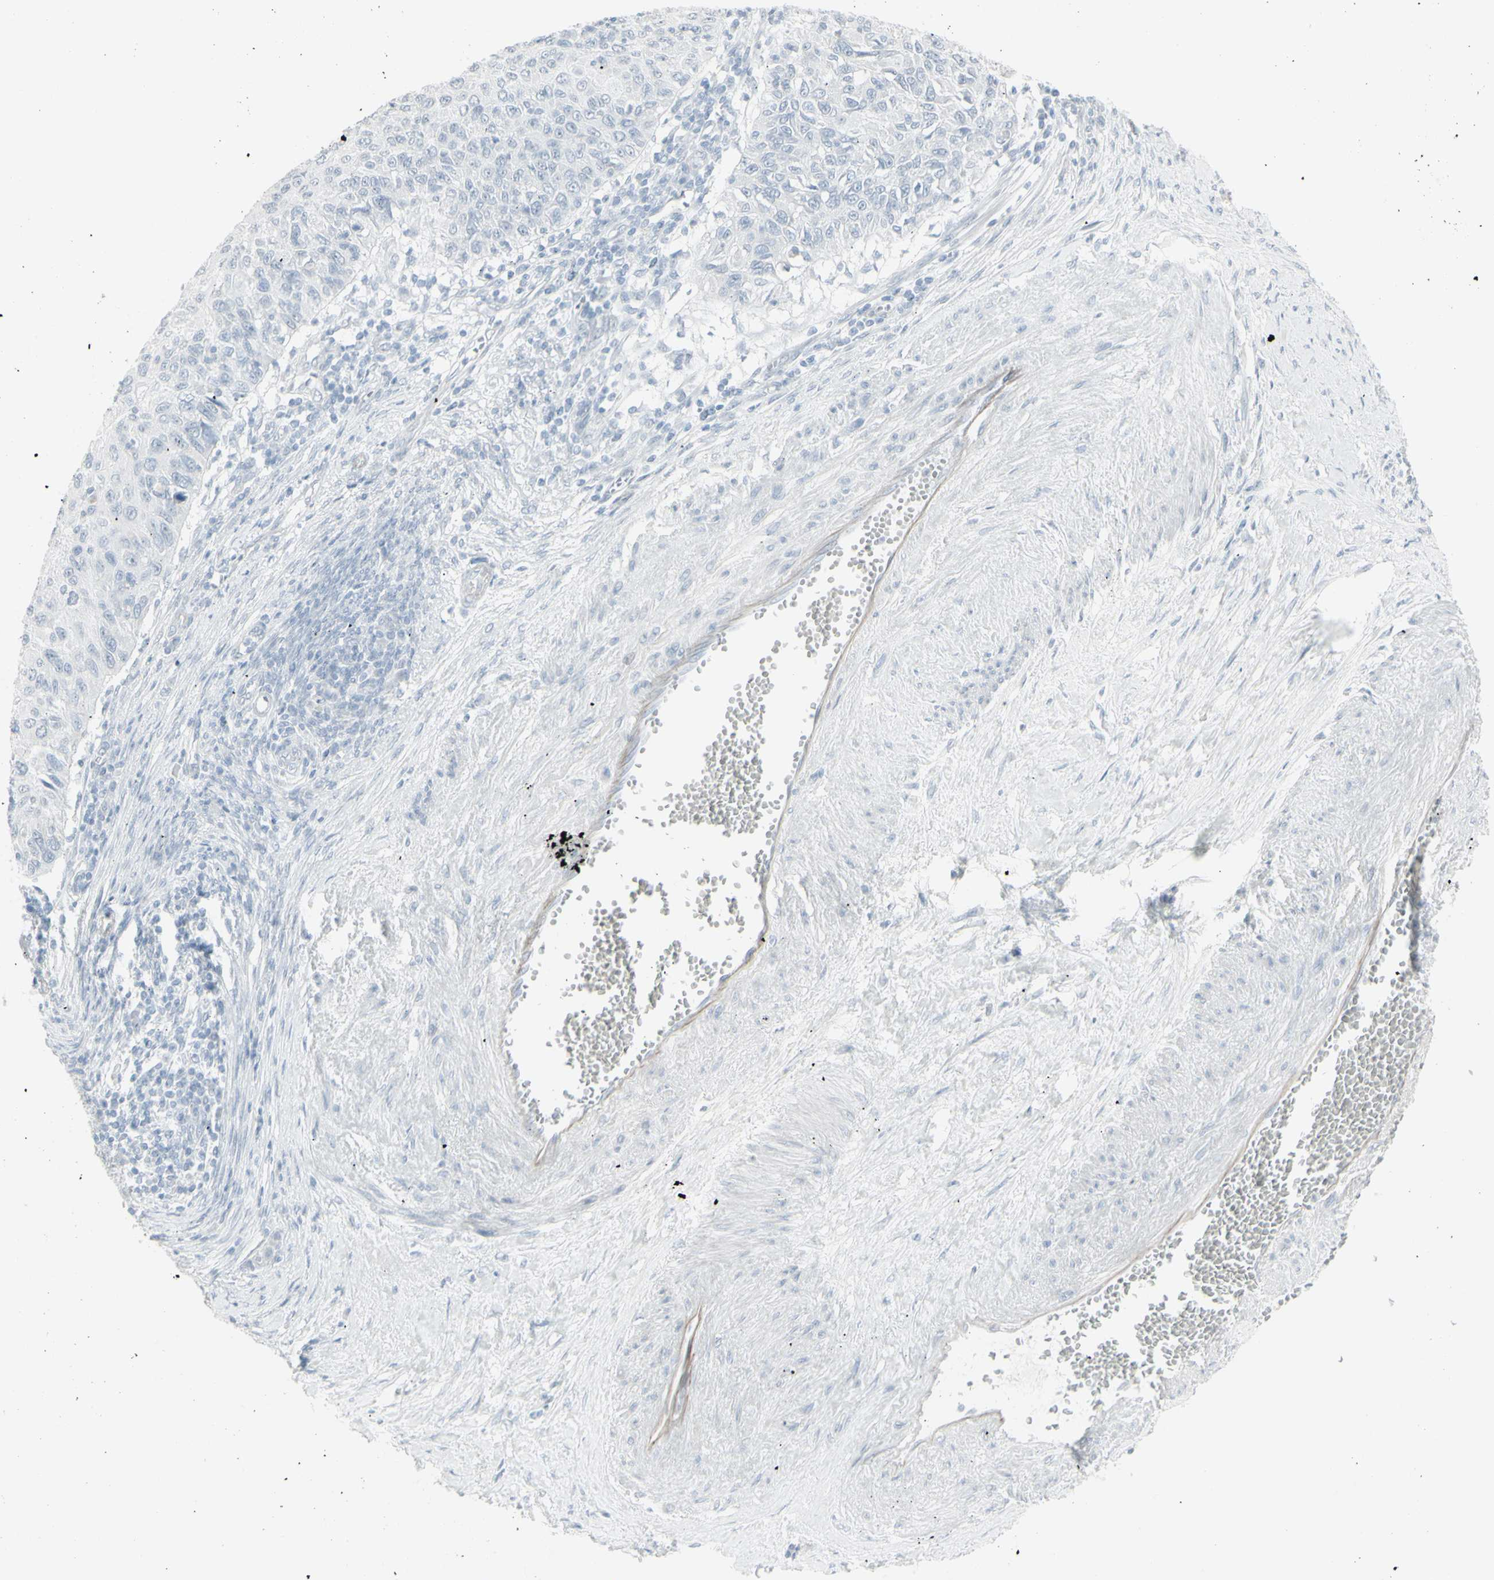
{"staining": {"intensity": "negative", "quantity": "none", "location": "none"}, "tissue": "cervical cancer", "cell_type": "Tumor cells", "image_type": "cancer", "snomed": [{"axis": "morphology", "description": "Squamous cell carcinoma, NOS"}, {"axis": "topography", "description": "Cervix"}], "caption": "DAB (3,3'-diaminobenzidine) immunohistochemical staining of human cervical cancer (squamous cell carcinoma) exhibits no significant expression in tumor cells. (DAB IHC with hematoxylin counter stain).", "gene": "YBX2", "patient": {"sex": "female", "age": 70}}